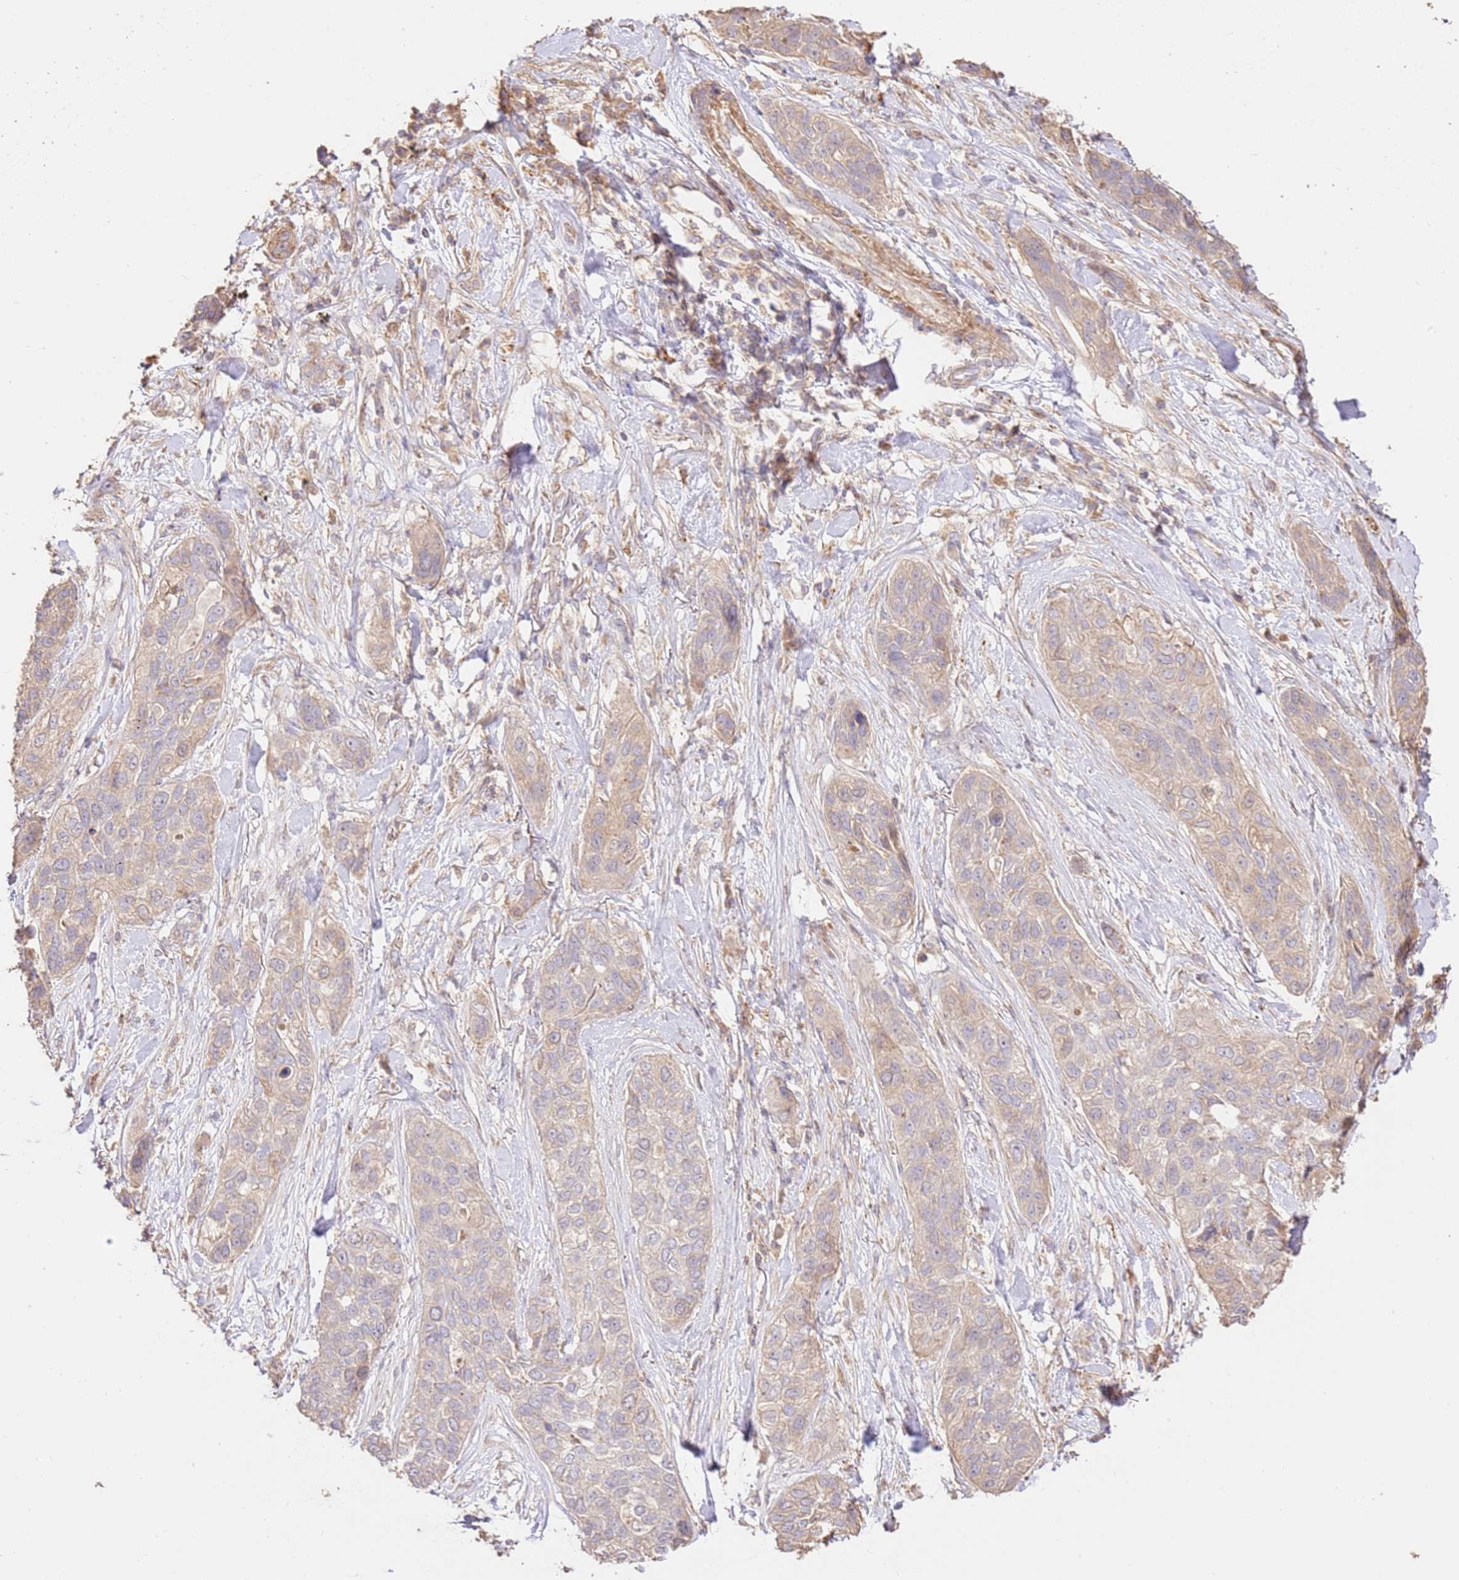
{"staining": {"intensity": "weak", "quantity": "<25%", "location": "cytoplasmic/membranous"}, "tissue": "lung cancer", "cell_type": "Tumor cells", "image_type": "cancer", "snomed": [{"axis": "morphology", "description": "Squamous cell carcinoma, NOS"}, {"axis": "topography", "description": "Lung"}], "caption": "Lung squamous cell carcinoma was stained to show a protein in brown. There is no significant staining in tumor cells.", "gene": "CEP55", "patient": {"sex": "female", "age": 70}}